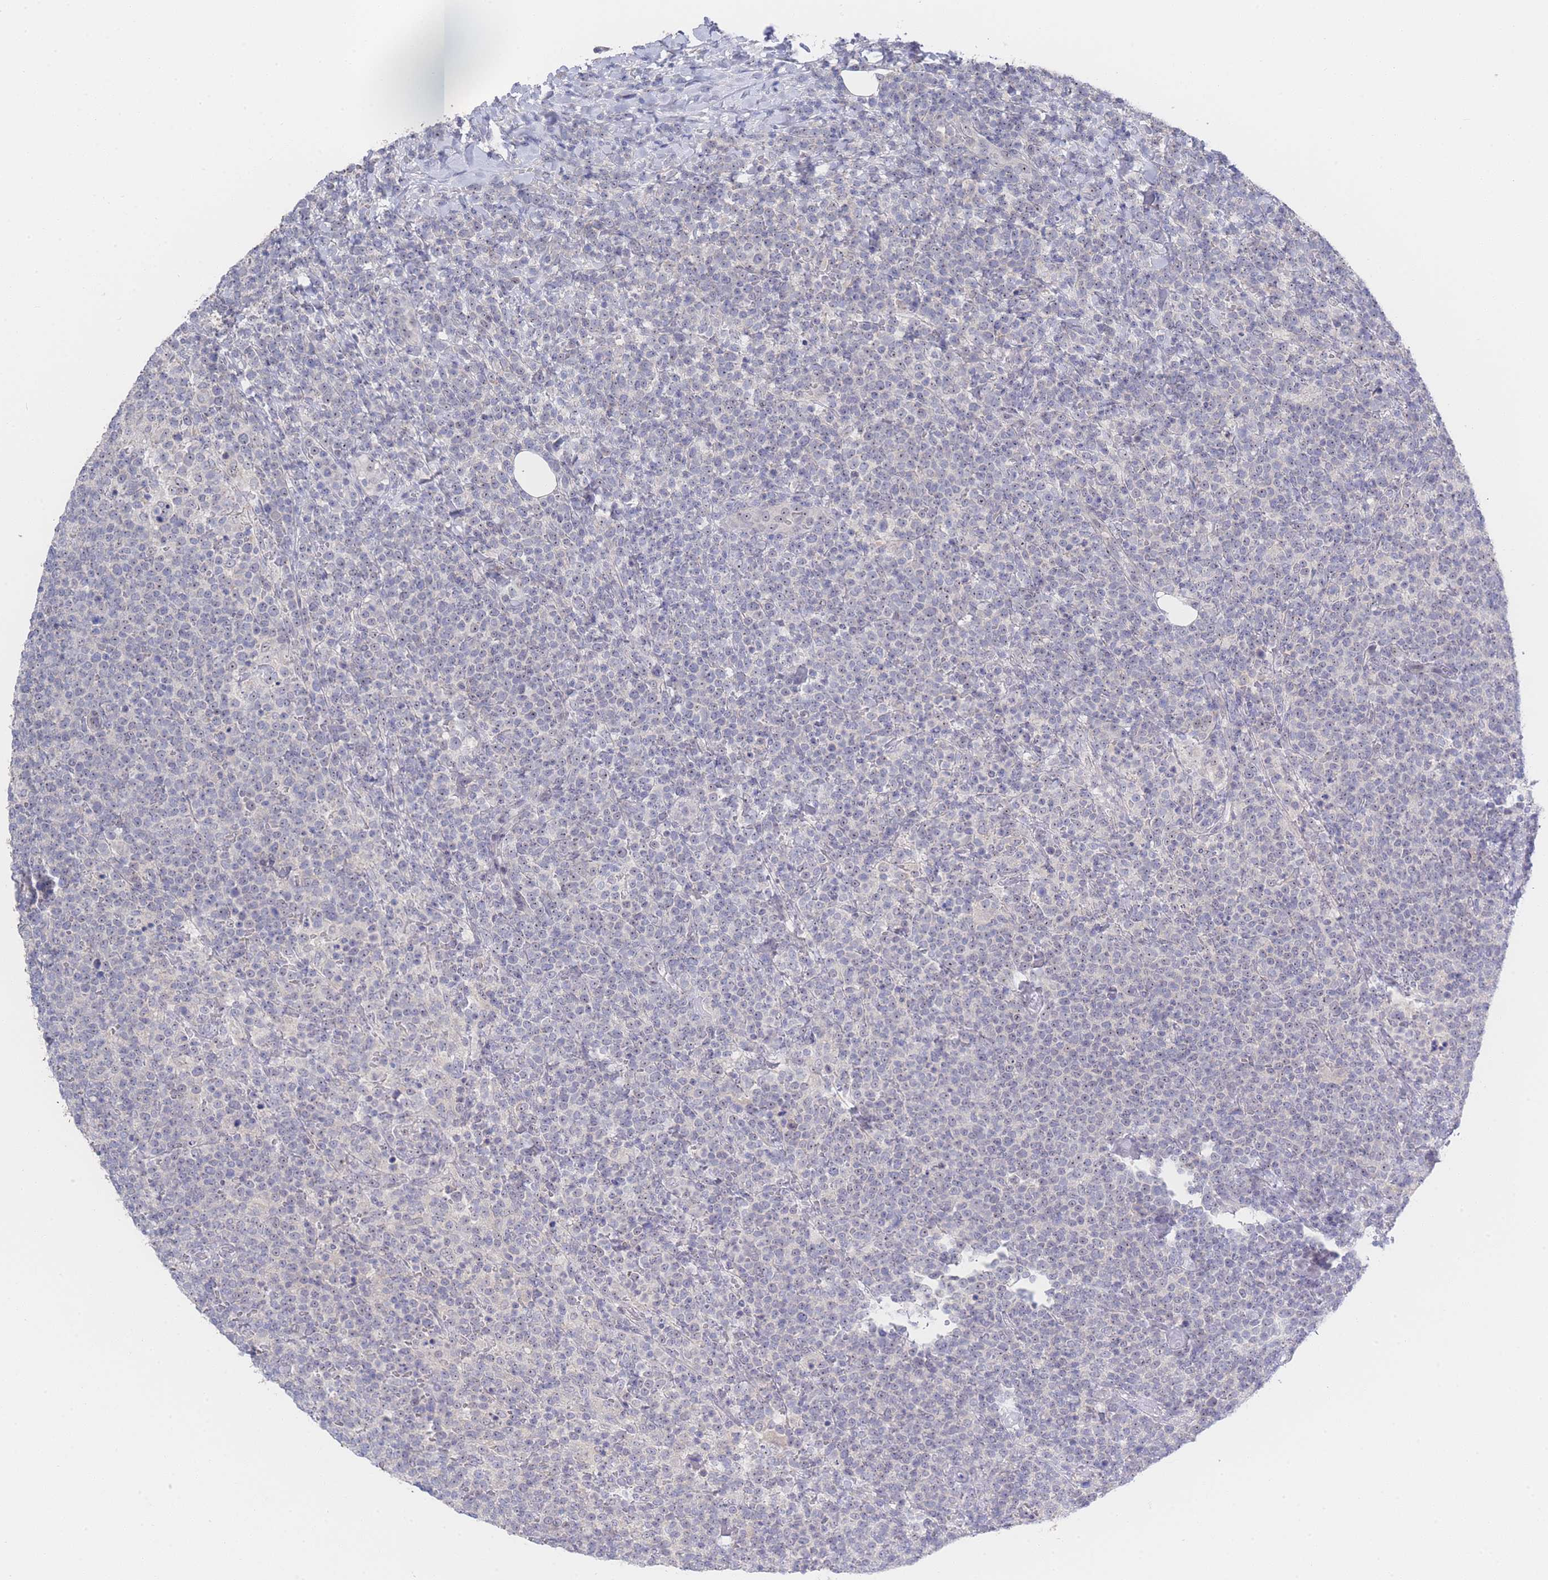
{"staining": {"intensity": "weak", "quantity": "<25%", "location": "nuclear"}, "tissue": "lymphoma", "cell_type": "Tumor cells", "image_type": "cancer", "snomed": [{"axis": "morphology", "description": "Malignant lymphoma, non-Hodgkin's type, High grade"}, {"axis": "topography", "description": "Lymph node"}], "caption": "Immunohistochemistry histopathology image of neoplastic tissue: human high-grade malignant lymphoma, non-Hodgkin's type stained with DAB exhibits no significant protein staining in tumor cells. (Brightfield microscopy of DAB immunohistochemistry at high magnification).", "gene": "ZNF142", "patient": {"sex": "male", "age": 61}}